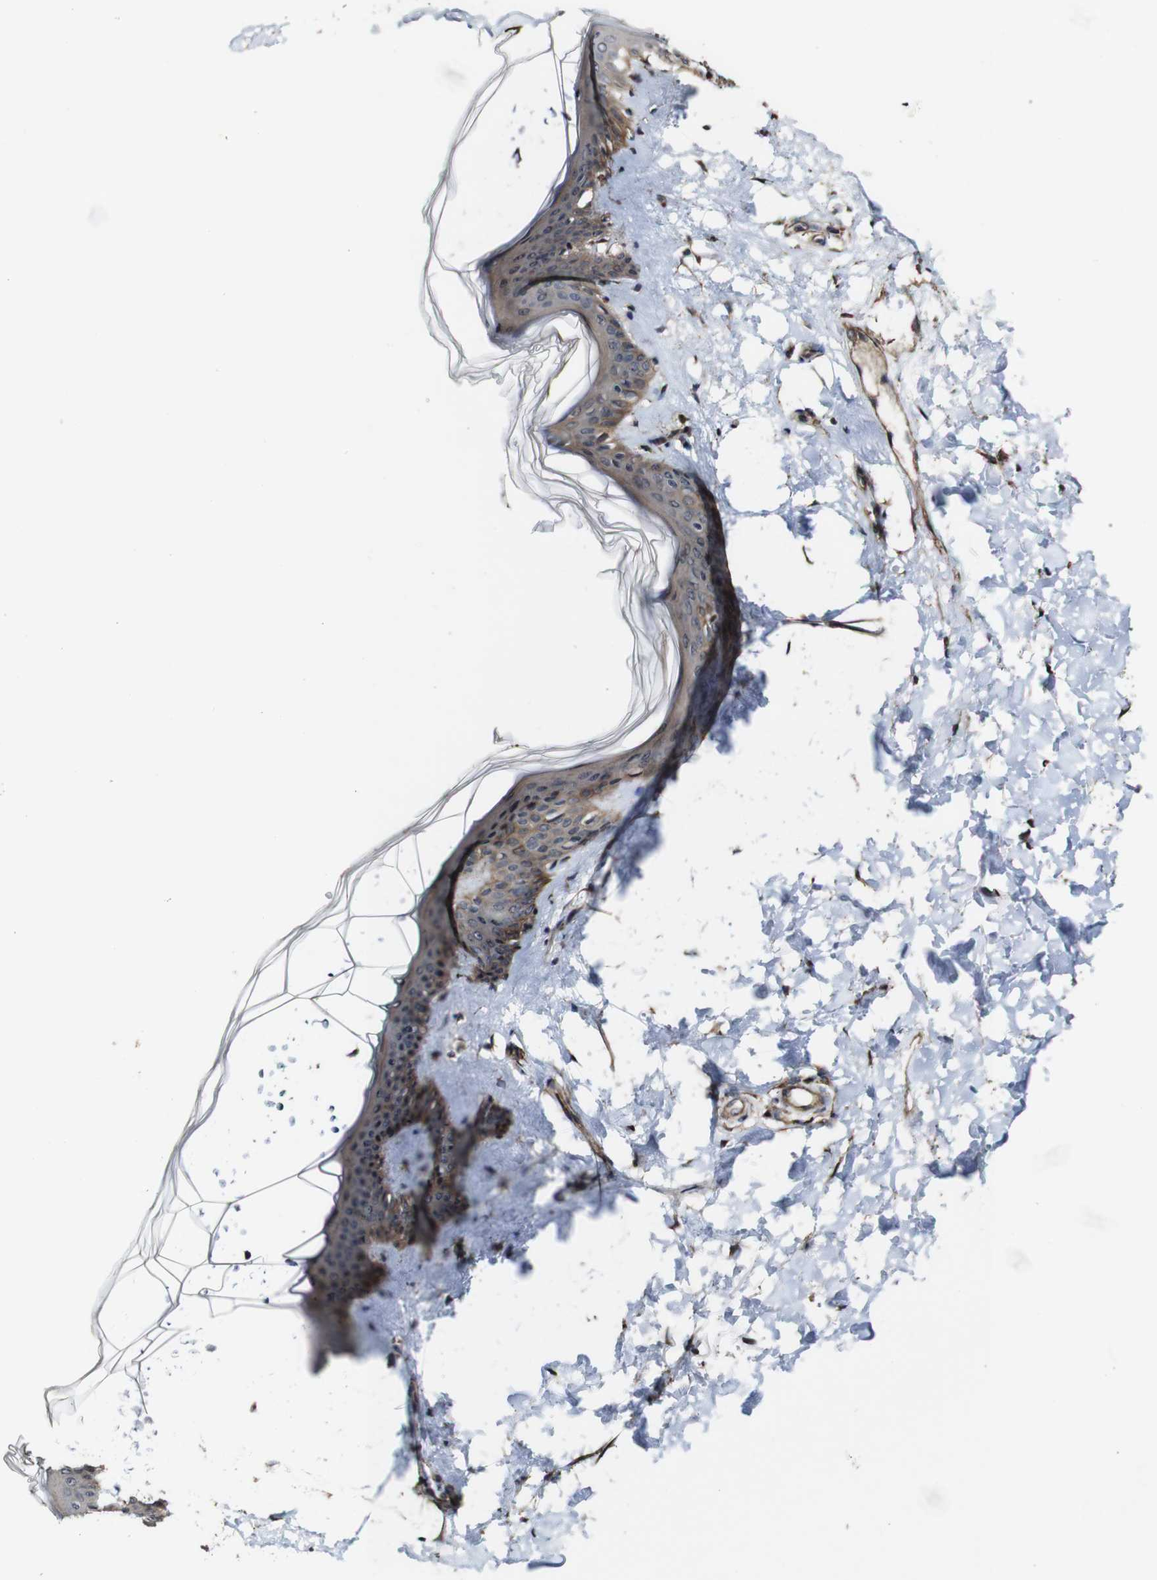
{"staining": {"intensity": "negative", "quantity": "none", "location": "none"}, "tissue": "skin", "cell_type": "Fibroblasts", "image_type": "normal", "snomed": [{"axis": "morphology", "description": "Normal tissue, NOS"}, {"axis": "topography", "description": "Skin"}], "caption": "The image shows no significant positivity in fibroblasts of skin.", "gene": "BTN3A3", "patient": {"sex": "female", "age": 41}}